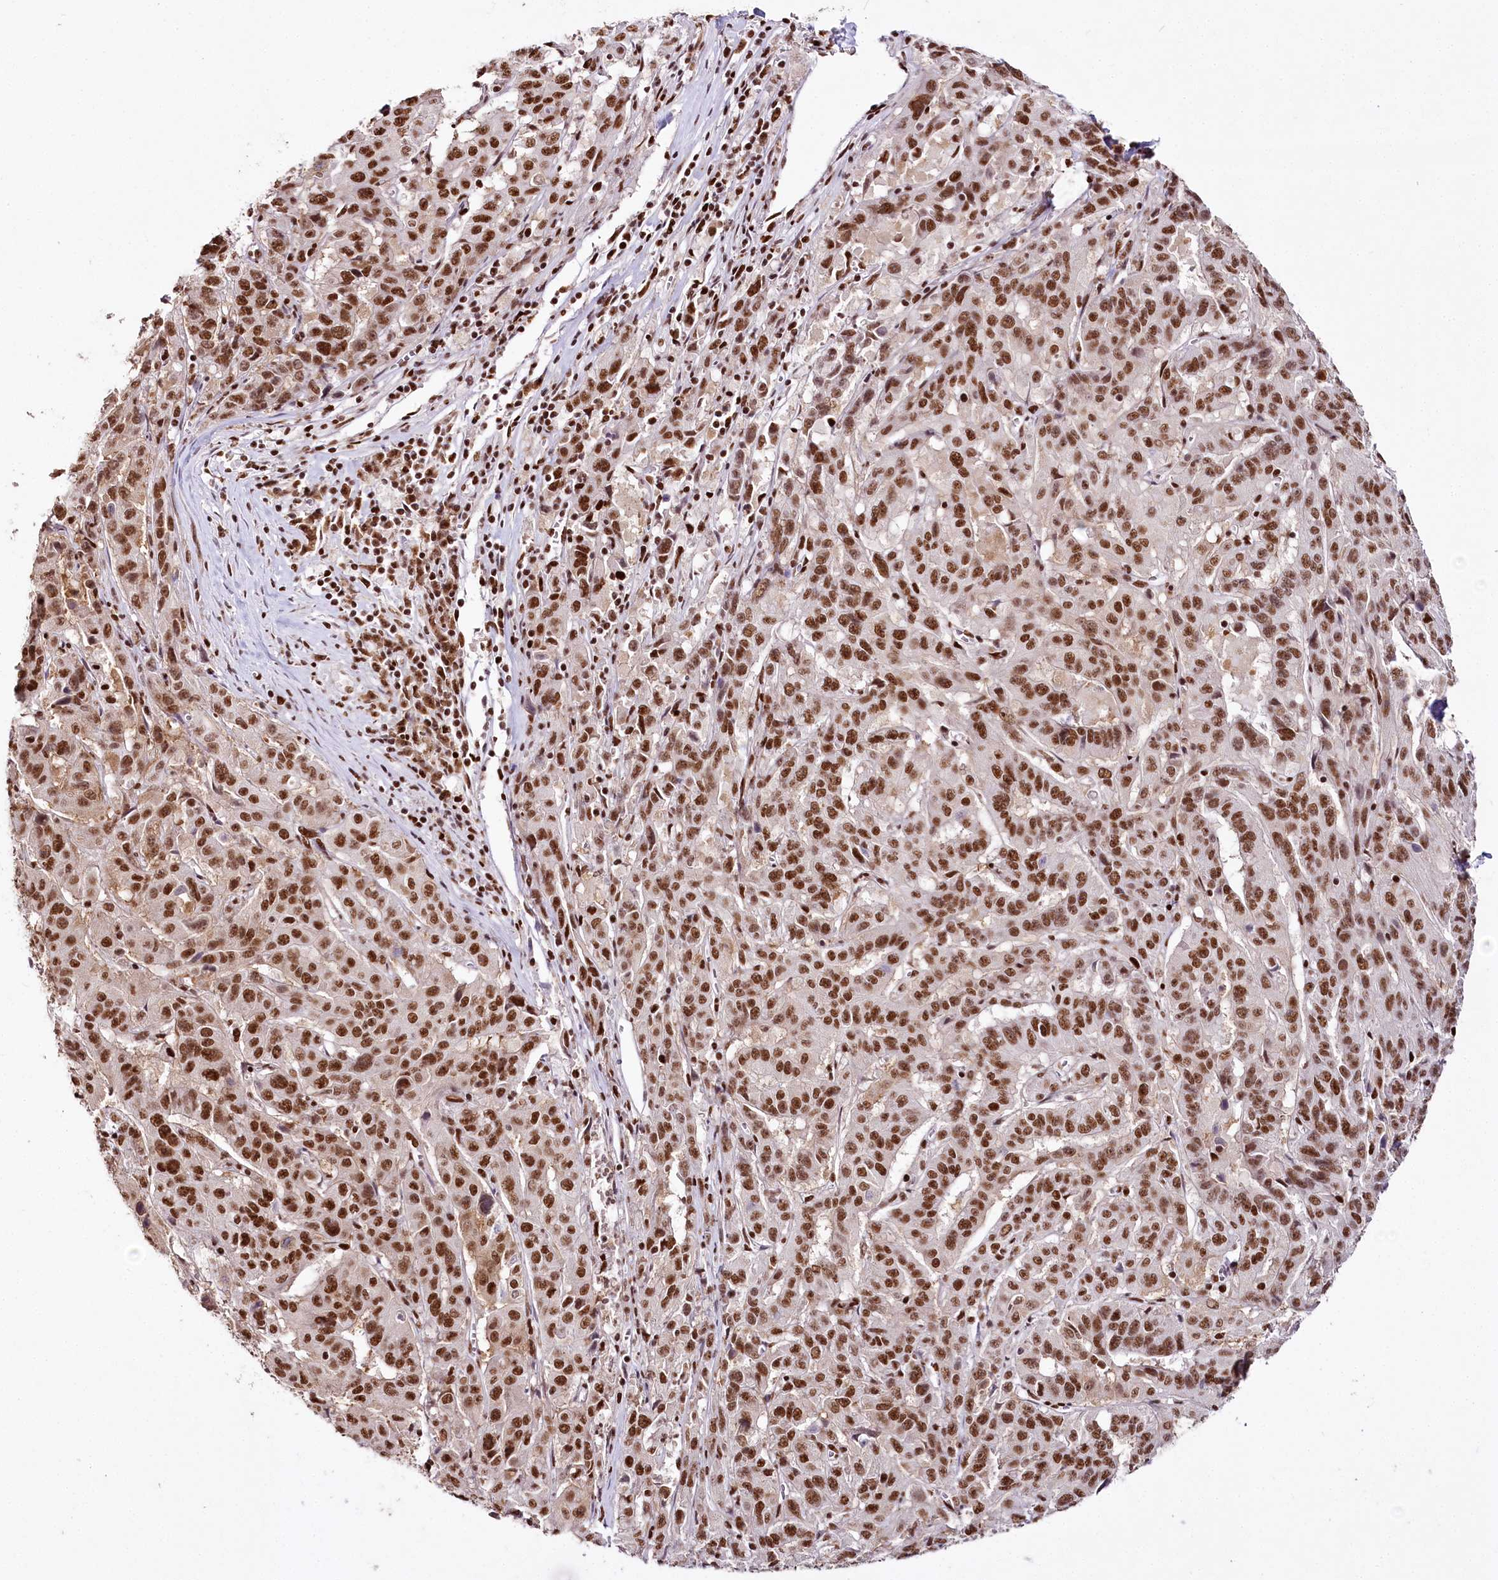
{"staining": {"intensity": "strong", "quantity": ">75%", "location": "nuclear"}, "tissue": "pancreatic cancer", "cell_type": "Tumor cells", "image_type": "cancer", "snomed": [{"axis": "morphology", "description": "Adenocarcinoma, NOS"}, {"axis": "topography", "description": "Pancreas"}], "caption": "Pancreatic adenocarcinoma tissue reveals strong nuclear staining in about >75% of tumor cells, visualized by immunohistochemistry.", "gene": "SMARCE1", "patient": {"sex": "male", "age": 63}}